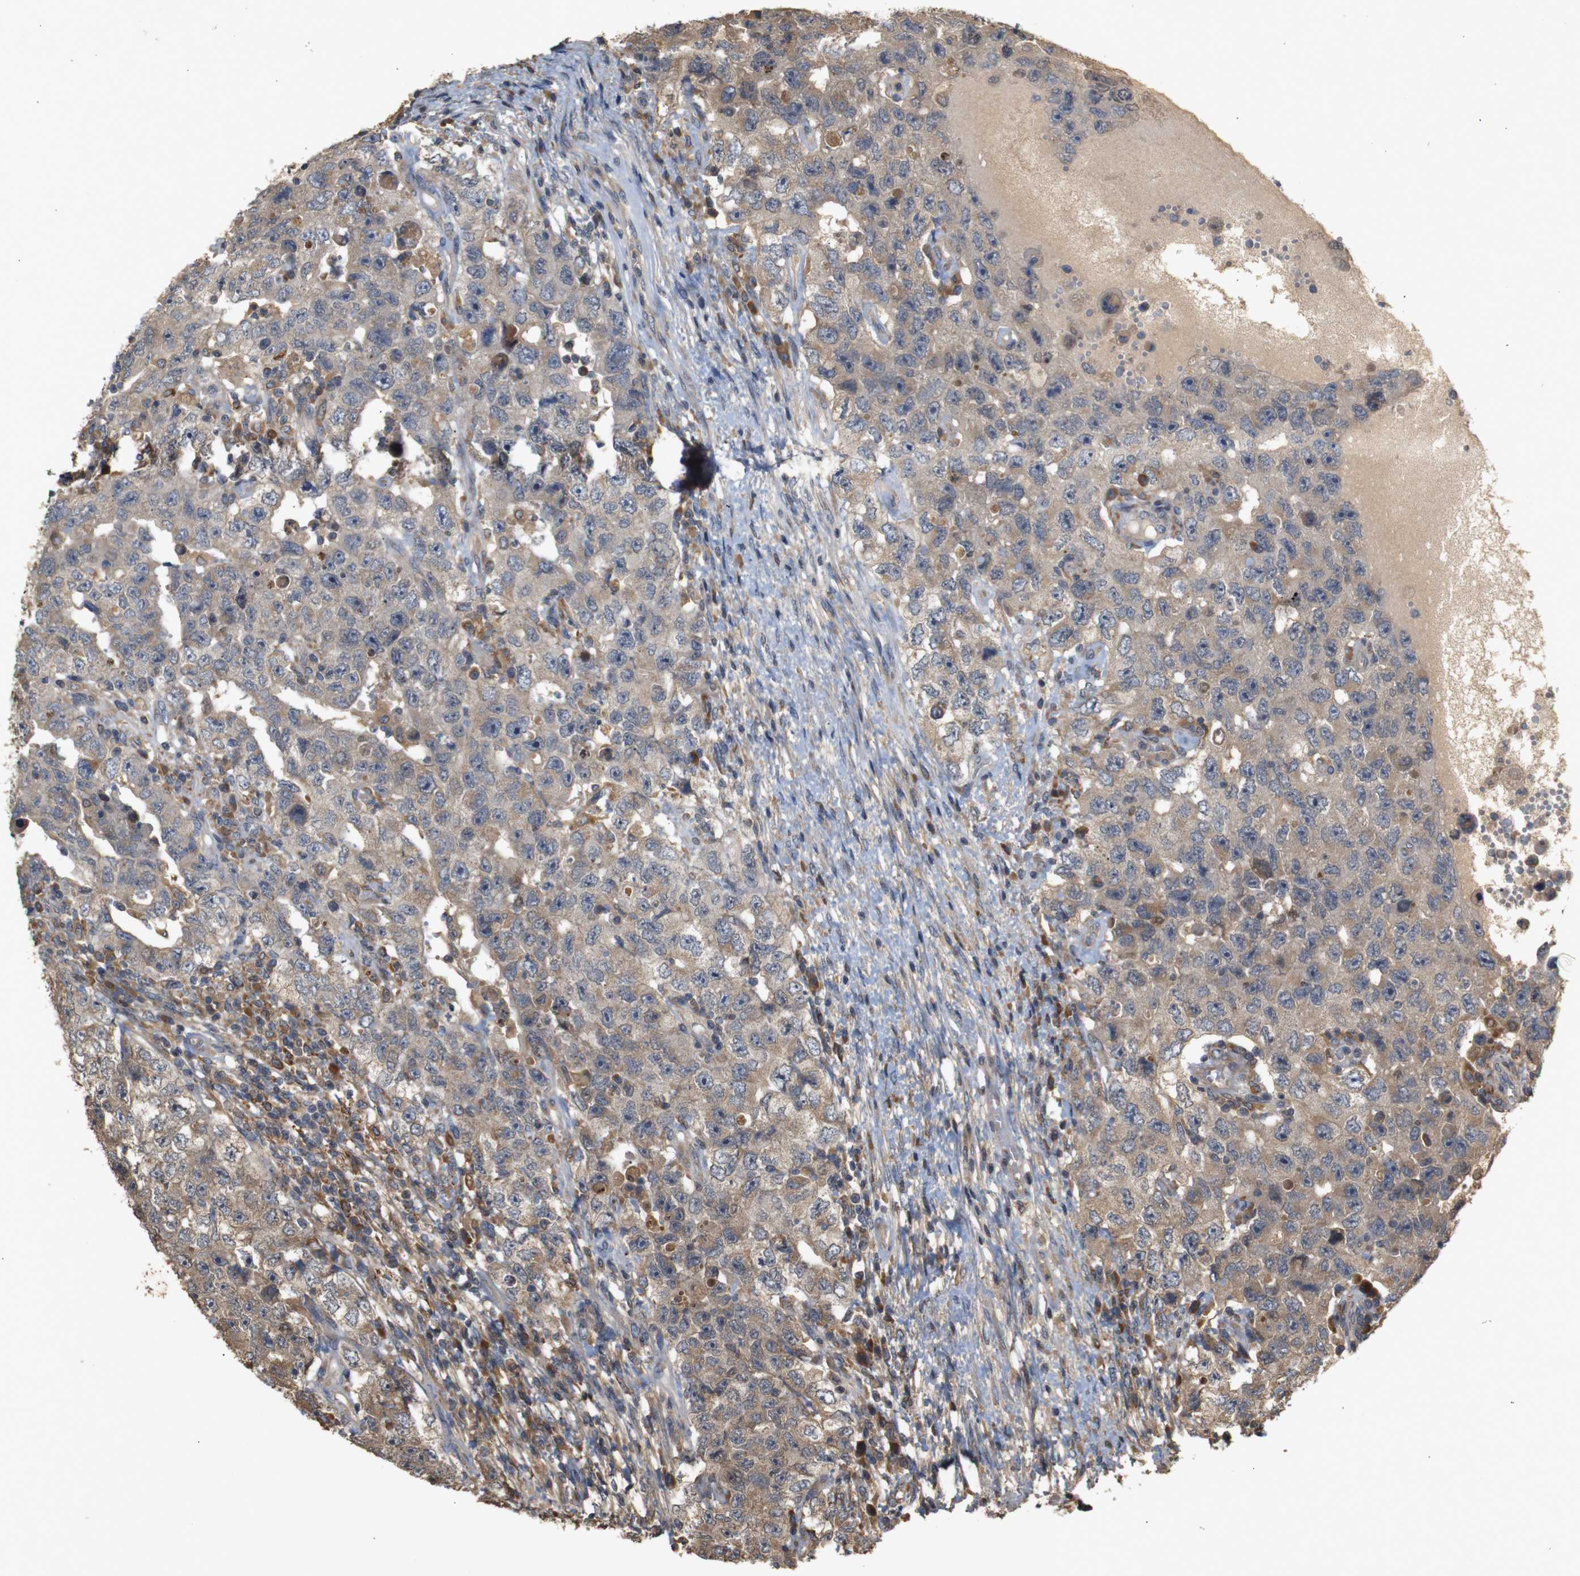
{"staining": {"intensity": "weak", "quantity": ">75%", "location": "cytoplasmic/membranous"}, "tissue": "testis cancer", "cell_type": "Tumor cells", "image_type": "cancer", "snomed": [{"axis": "morphology", "description": "Carcinoma, Embryonal, NOS"}, {"axis": "topography", "description": "Testis"}], "caption": "The immunohistochemical stain highlights weak cytoplasmic/membranous staining in tumor cells of testis cancer tissue. (DAB = brown stain, brightfield microscopy at high magnification).", "gene": "PTPN1", "patient": {"sex": "male", "age": 26}}